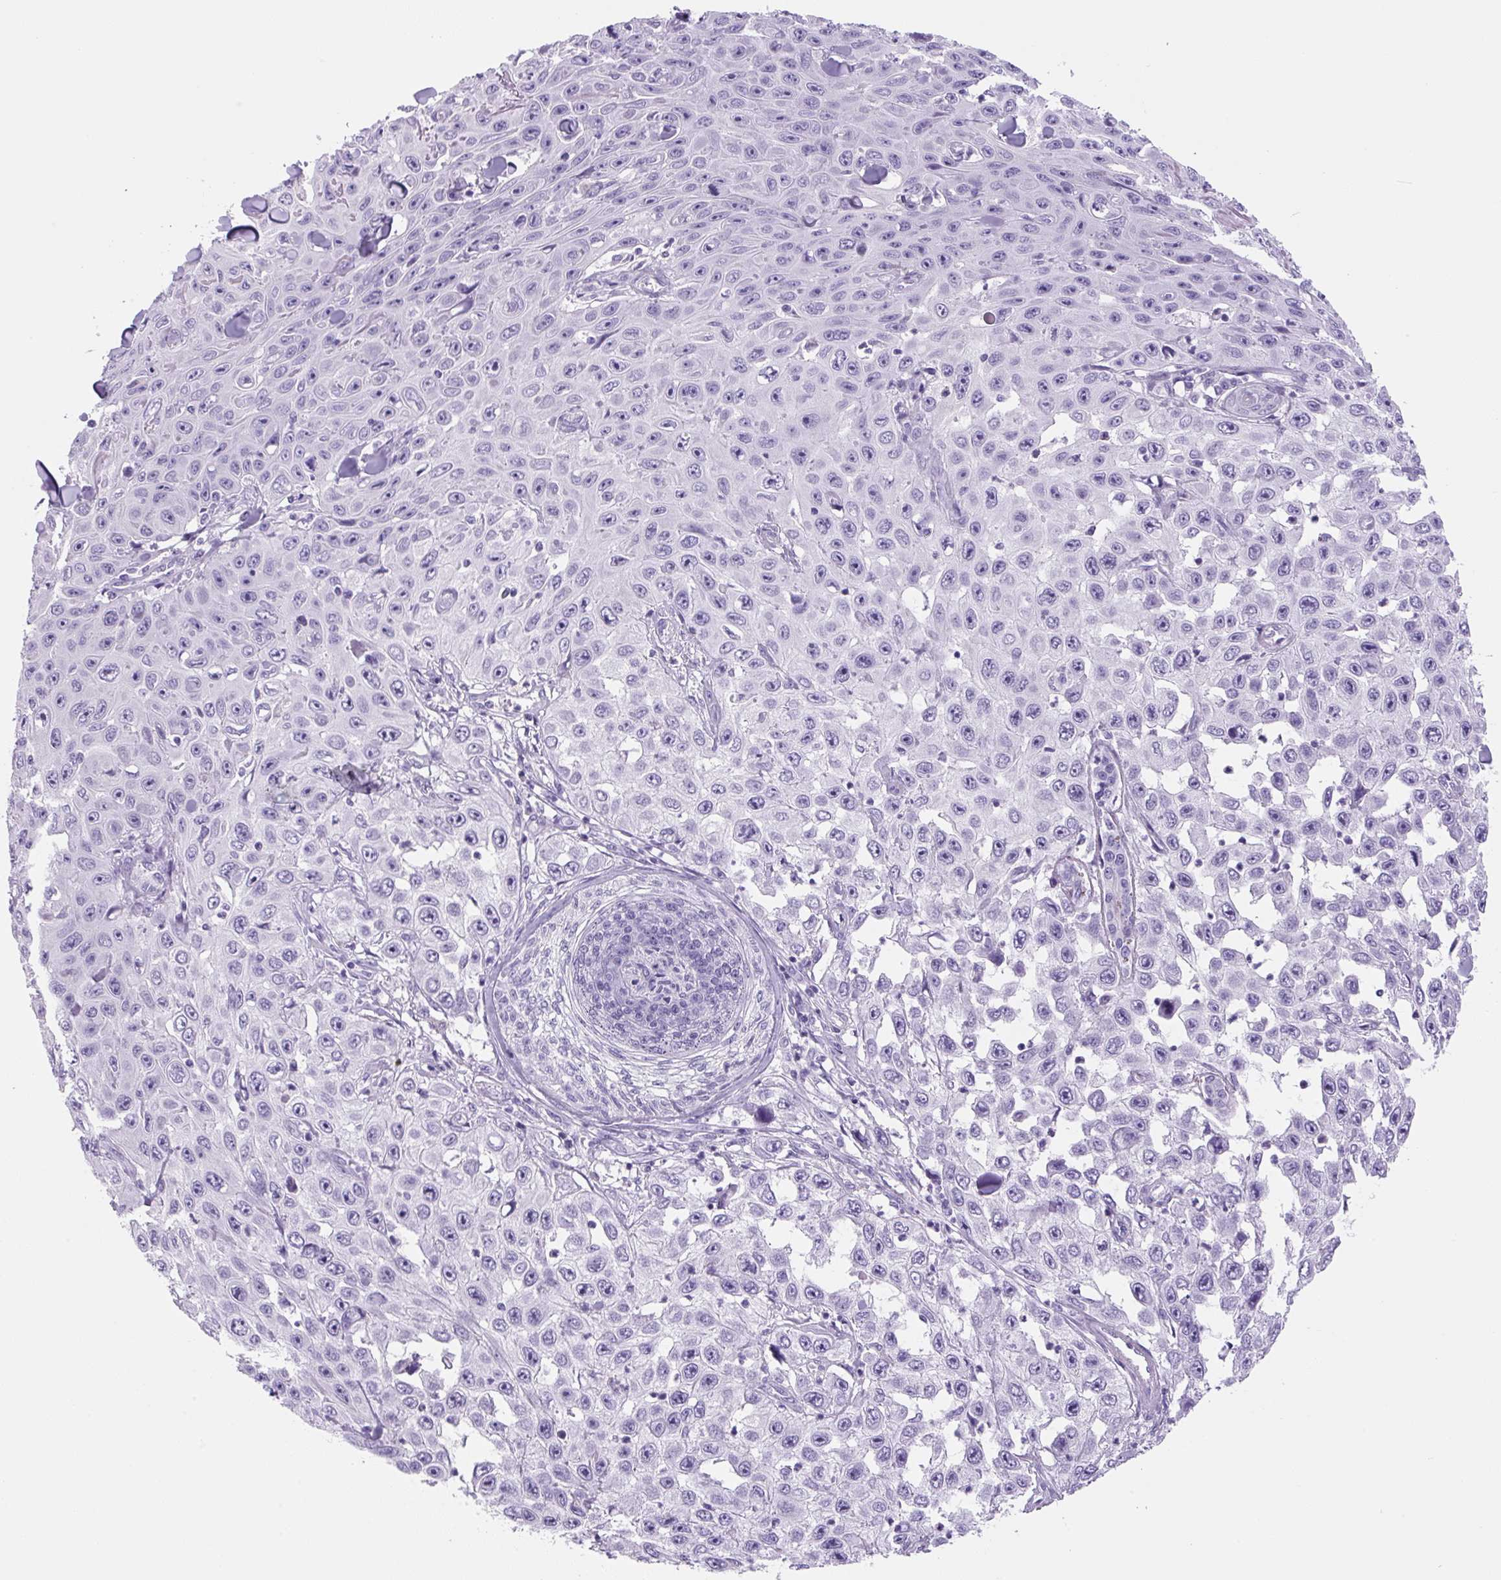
{"staining": {"intensity": "negative", "quantity": "none", "location": "none"}, "tissue": "skin cancer", "cell_type": "Tumor cells", "image_type": "cancer", "snomed": [{"axis": "morphology", "description": "Squamous cell carcinoma, NOS"}, {"axis": "topography", "description": "Skin"}], "caption": "Human squamous cell carcinoma (skin) stained for a protein using IHC exhibits no positivity in tumor cells.", "gene": "PRRT1", "patient": {"sex": "male", "age": 82}}